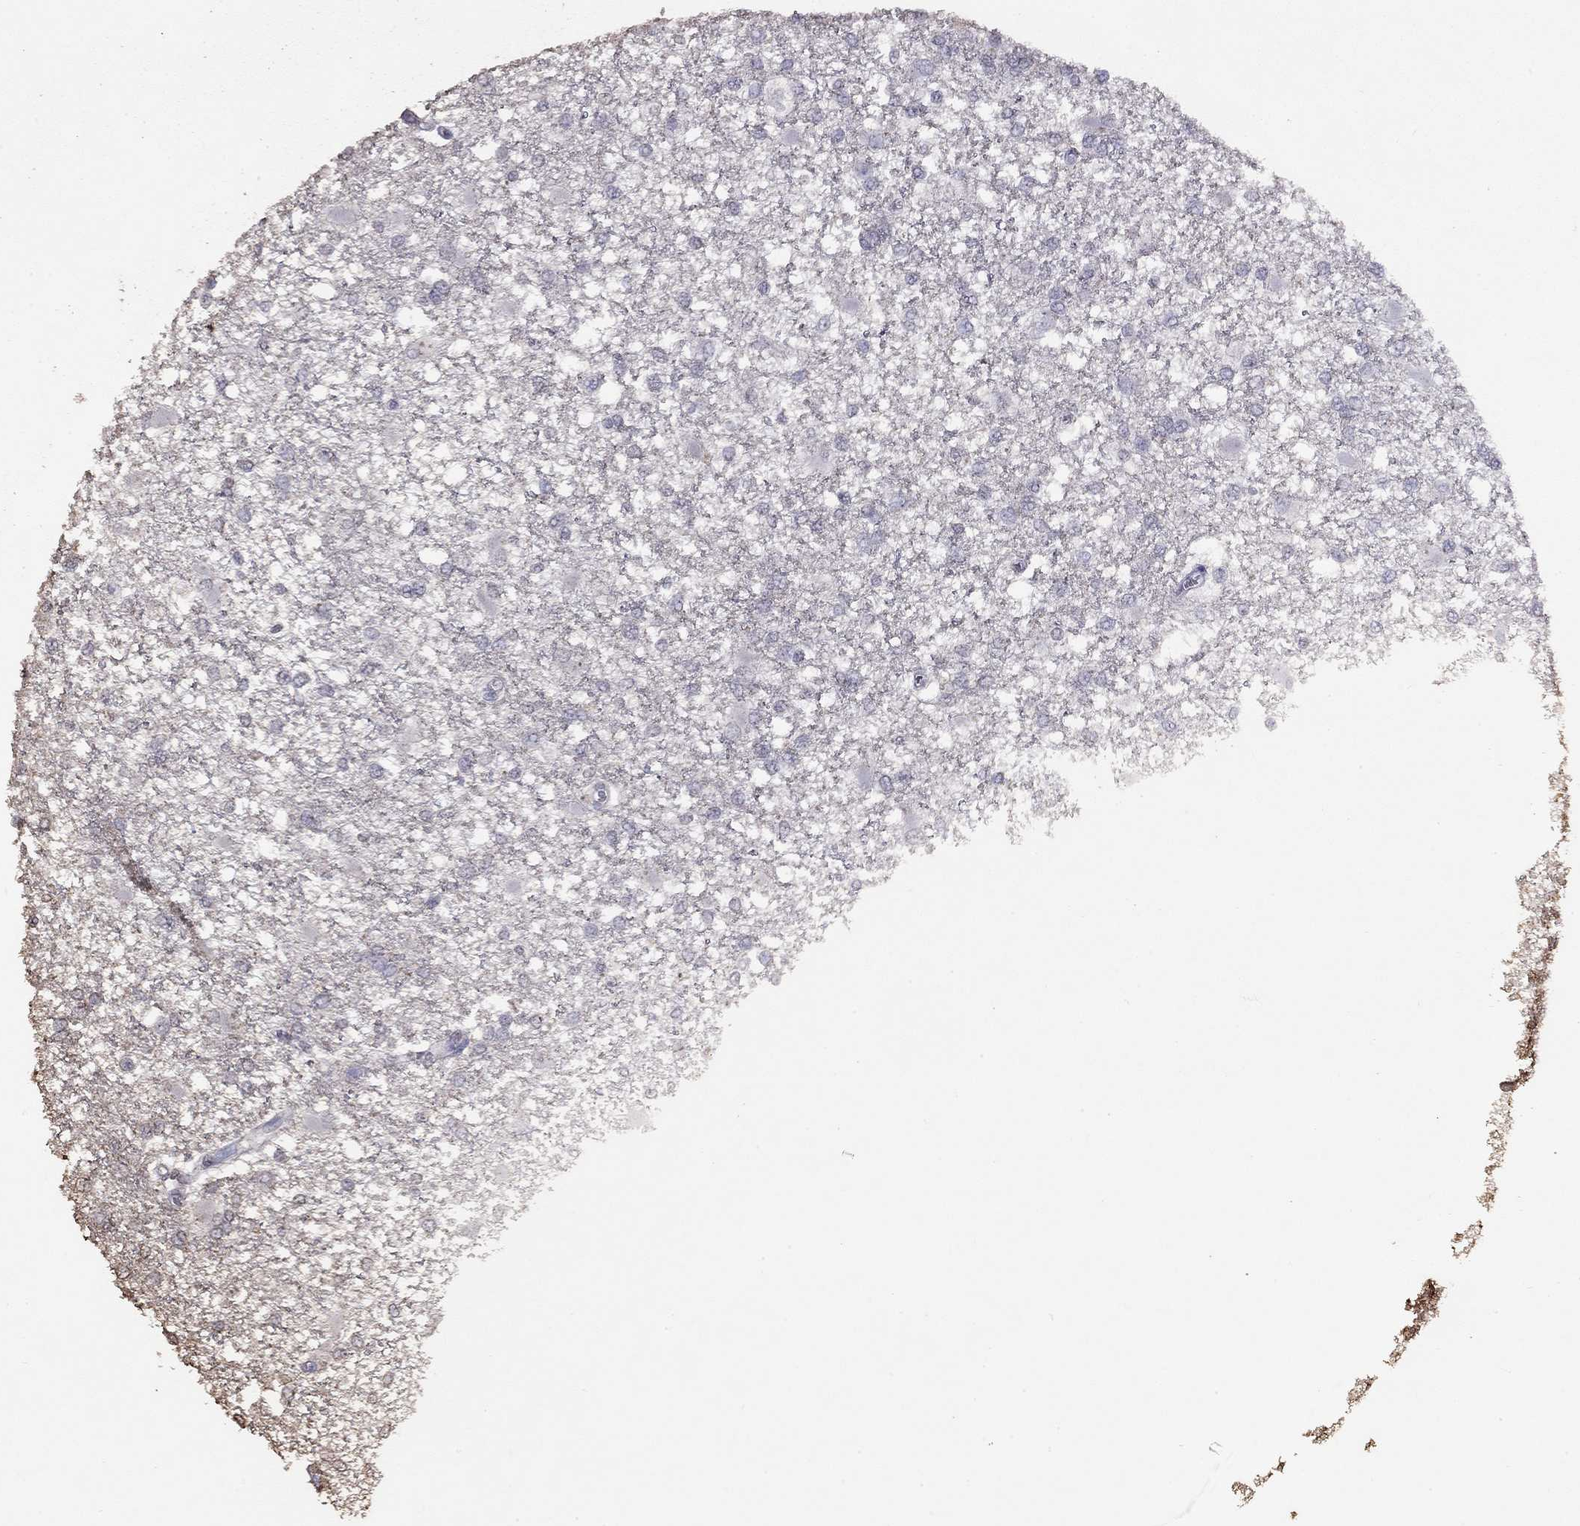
{"staining": {"intensity": "negative", "quantity": "none", "location": "none"}, "tissue": "glioma", "cell_type": "Tumor cells", "image_type": "cancer", "snomed": [{"axis": "morphology", "description": "Glioma, malignant, High grade"}, {"axis": "topography", "description": "Cerebral cortex"}], "caption": "DAB immunohistochemical staining of human high-grade glioma (malignant) reveals no significant expression in tumor cells.", "gene": "SUN3", "patient": {"sex": "male", "age": 79}}